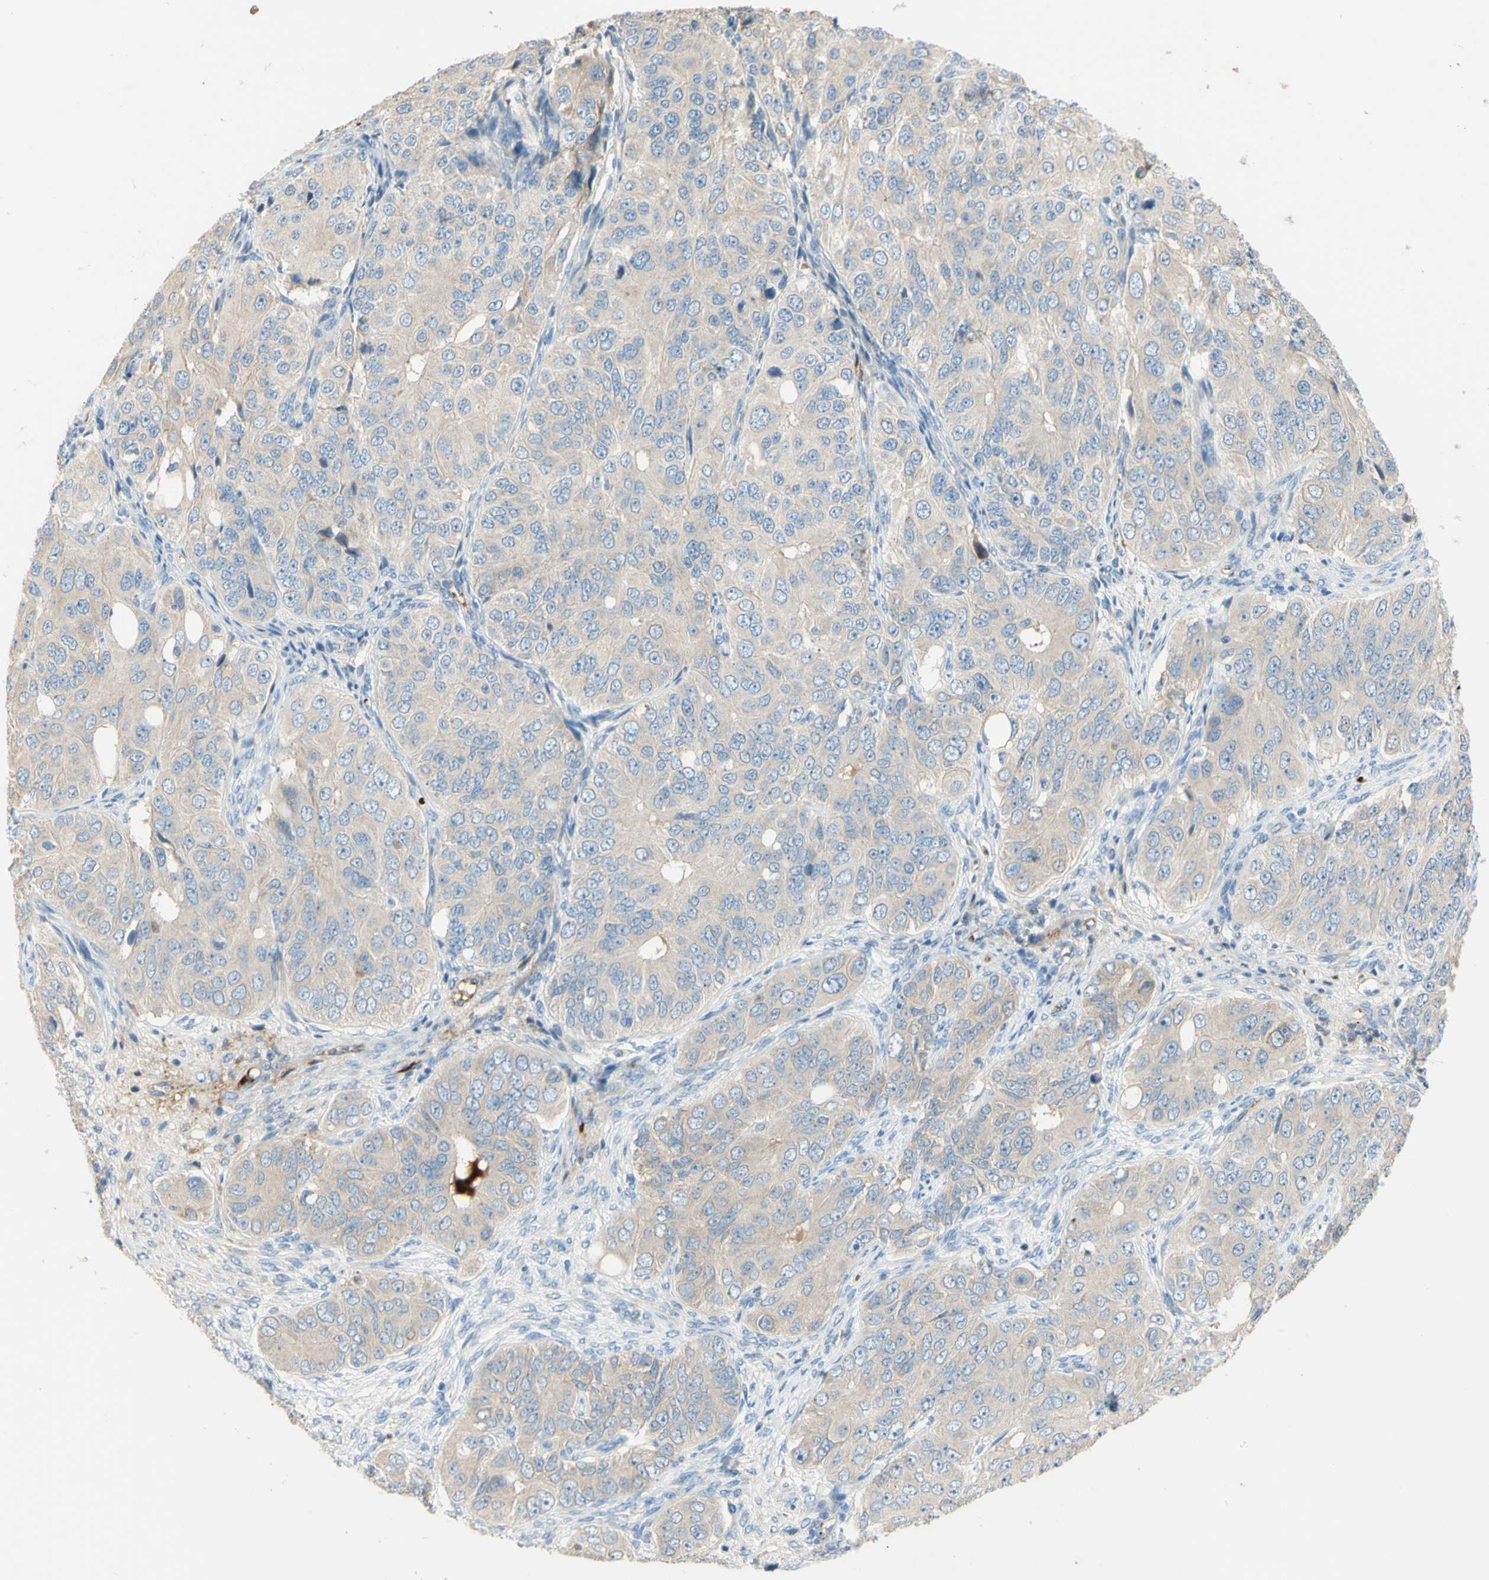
{"staining": {"intensity": "weak", "quantity": "25%-75%", "location": "cytoplasmic/membranous"}, "tissue": "ovarian cancer", "cell_type": "Tumor cells", "image_type": "cancer", "snomed": [{"axis": "morphology", "description": "Carcinoma, endometroid"}, {"axis": "topography", "description": "Ovary"}], "caption": "A brown stain highlights weak cytoplasmic/membranous expression of a protein in ovarian cancer tumor cells. Immunohistochemistry (ihc) stains the protein in brown and the nuclei are stained blue.", "gene": "GAN", "patient": {"sex": "female", "age": 51}}